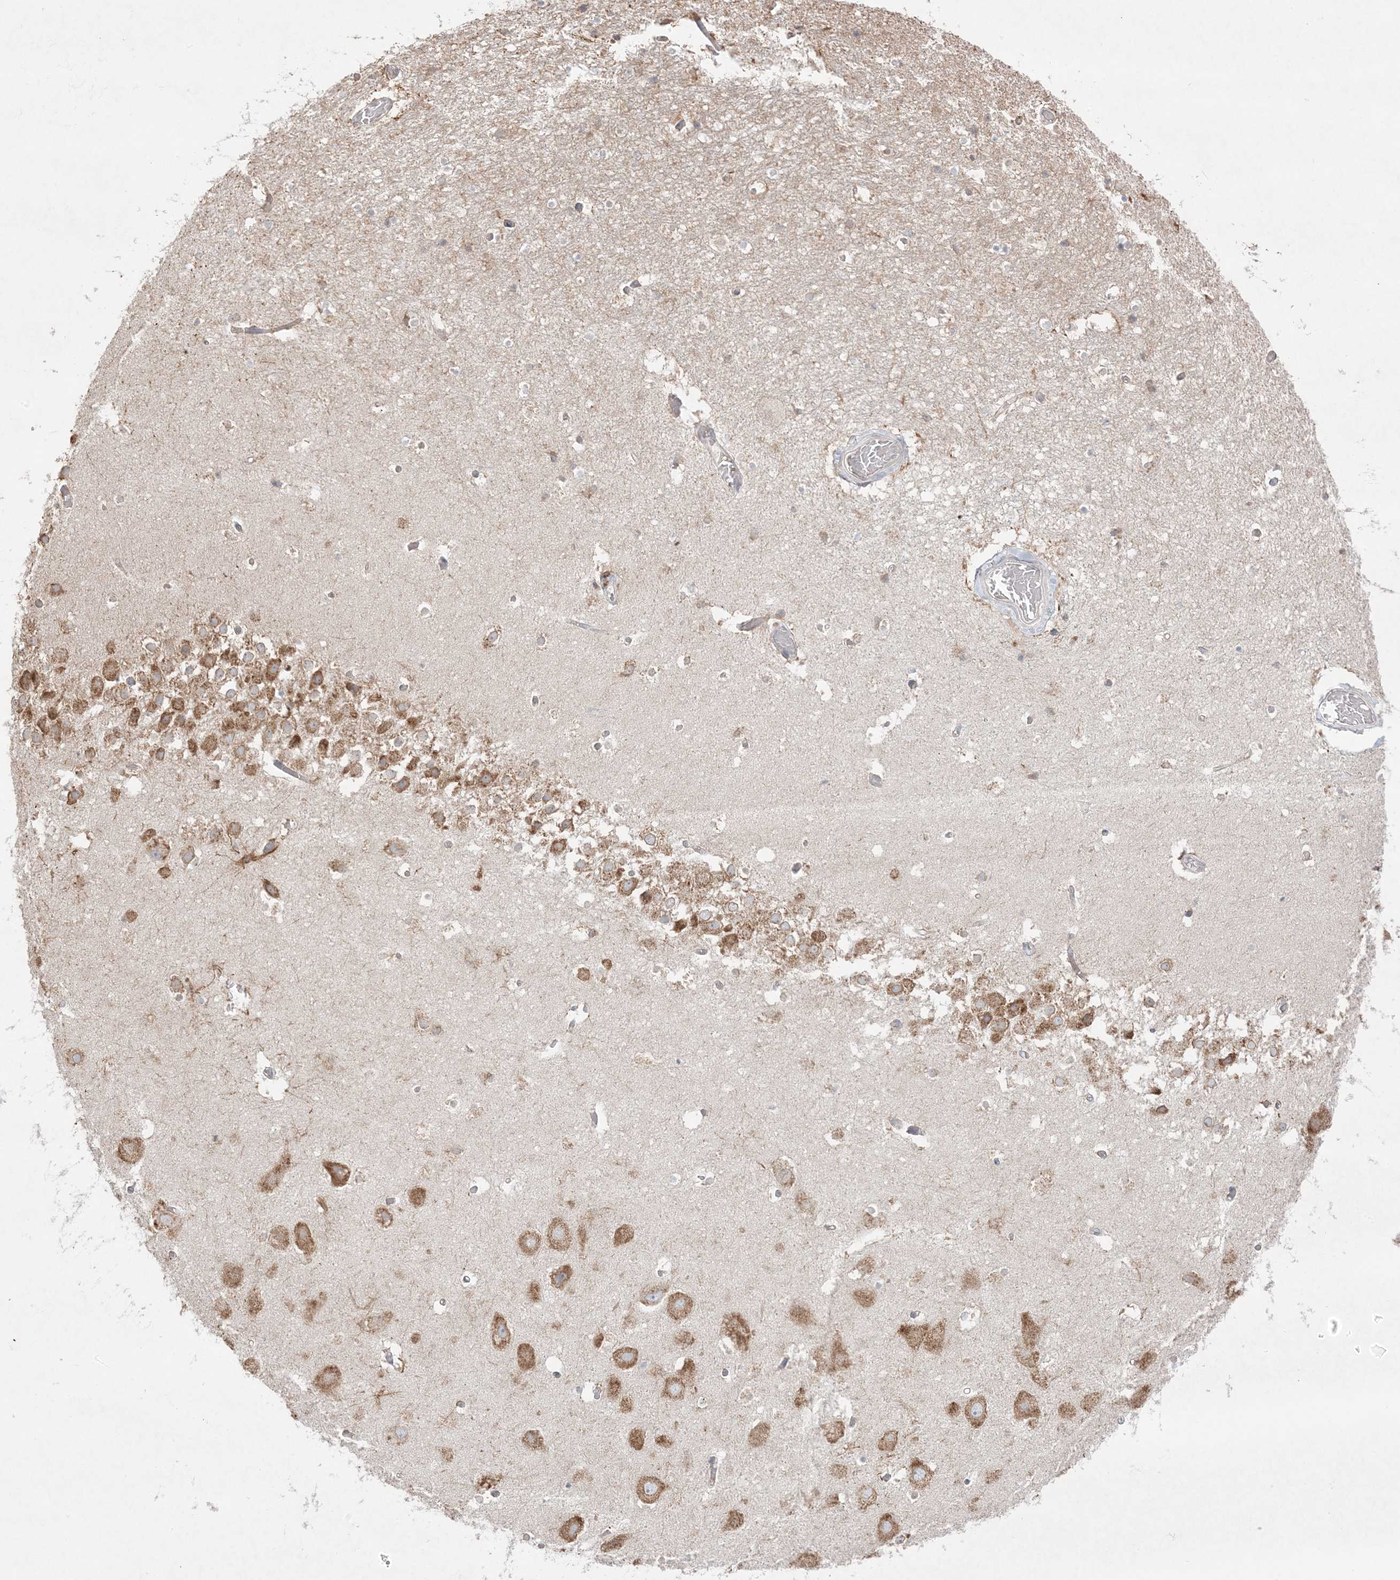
{"staining": {"intensity": "weak", "quantity": "<25%", "location": "cytoplasmic/membranous"}, "tissue": "hippocampus", "cell_type": "Glial cells", "image_type": "normal", "snomed": [{"axis": "morphology", "description": "Normal tissue, NOS"}, {"axis": "topography", "description": "Hippocampus"}], "caption": "The image displays no staining of glial cells in benign hippocampus.", "gene": "MMGT1", "patient": {"sex": "female", "age": 52}}